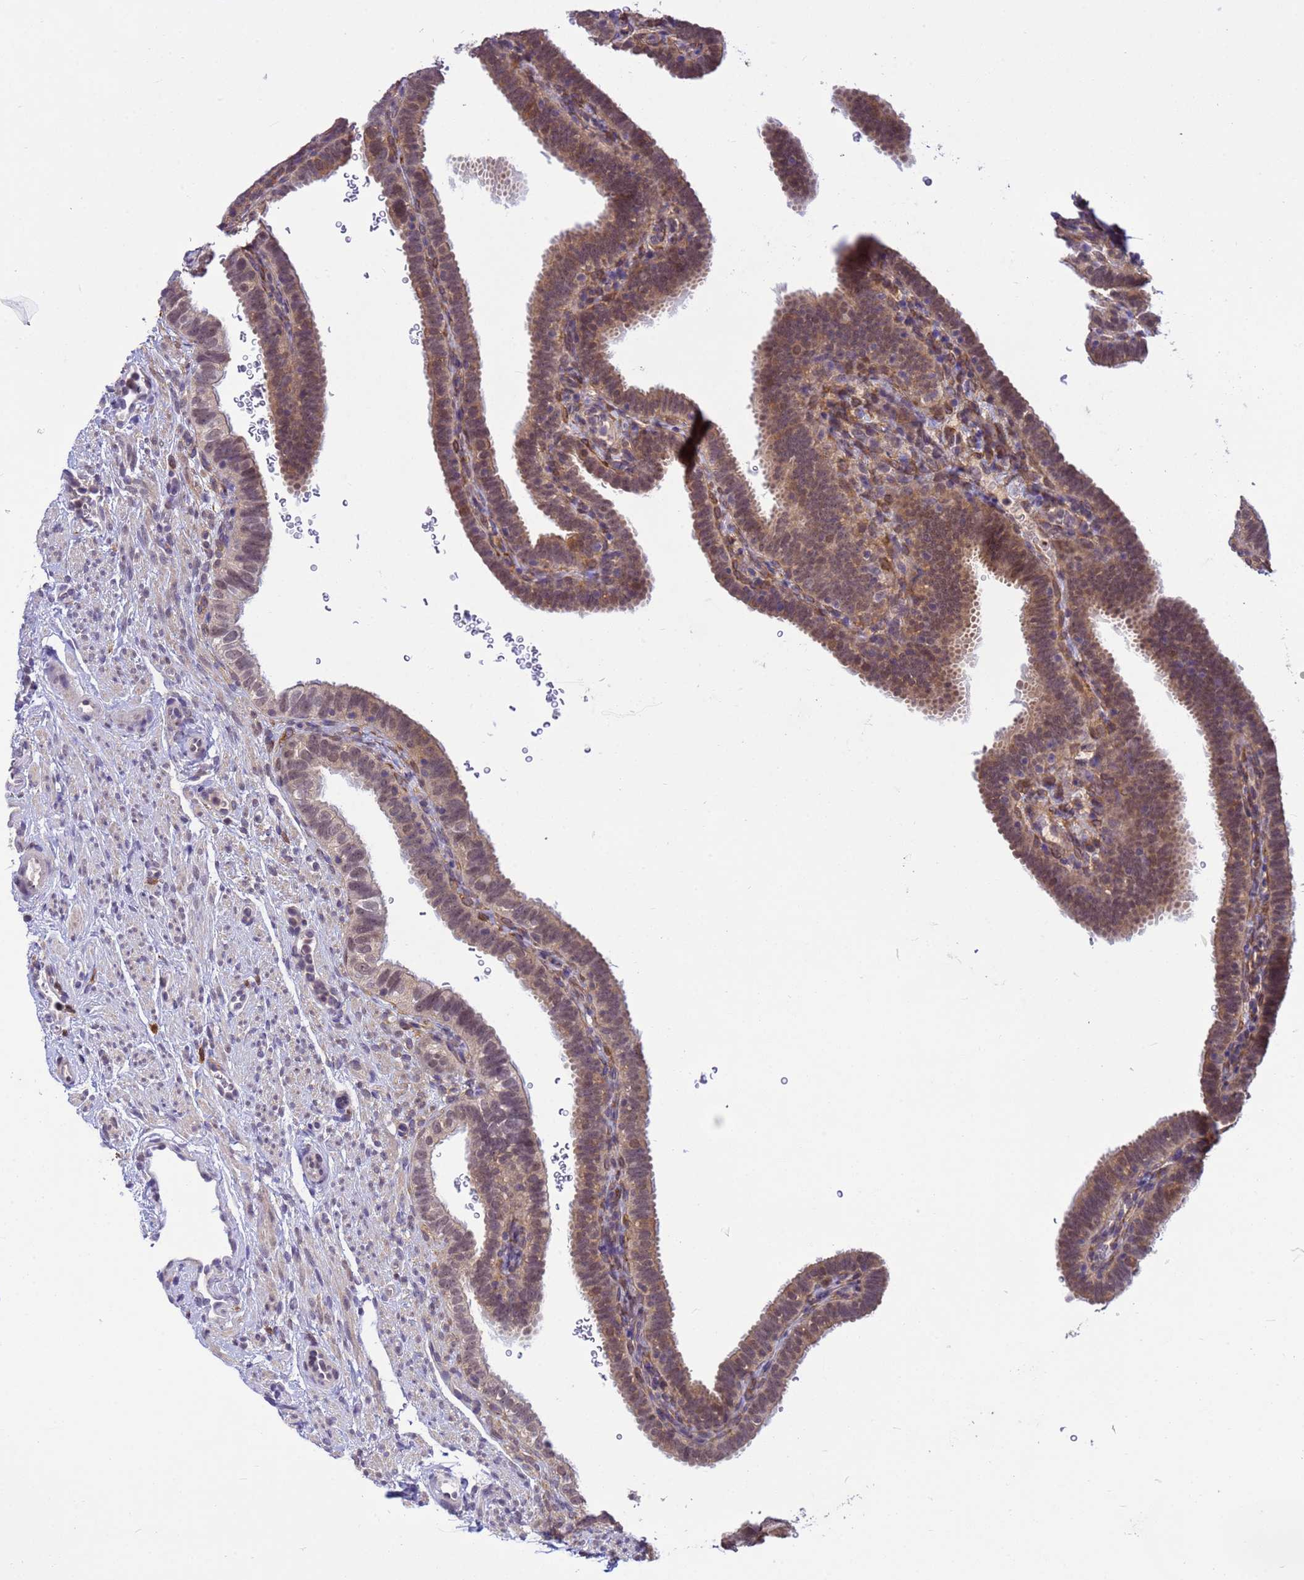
{"staining": {"intensity": "moderate", "quantity": ">75%", "location": "cytoplasmic/membranous,nuclear"}, "tissue": "fallopian tube", "cell_type": "Glandular cells", "image_type": "normal", "snomed": [{"axis": "morphology", "description": "Normal tissue, NOS"}, {"axis": "topography", "description": "Fallopian tube"}], "caption": "A photomicrograph of human fallopian tube stained for a protein displays moderate cytoplasmic/membranous,nuclear brown staining in glandular cells.", "gene": "NPEPPS", "patient": {"sex": "female", "age": 41}}